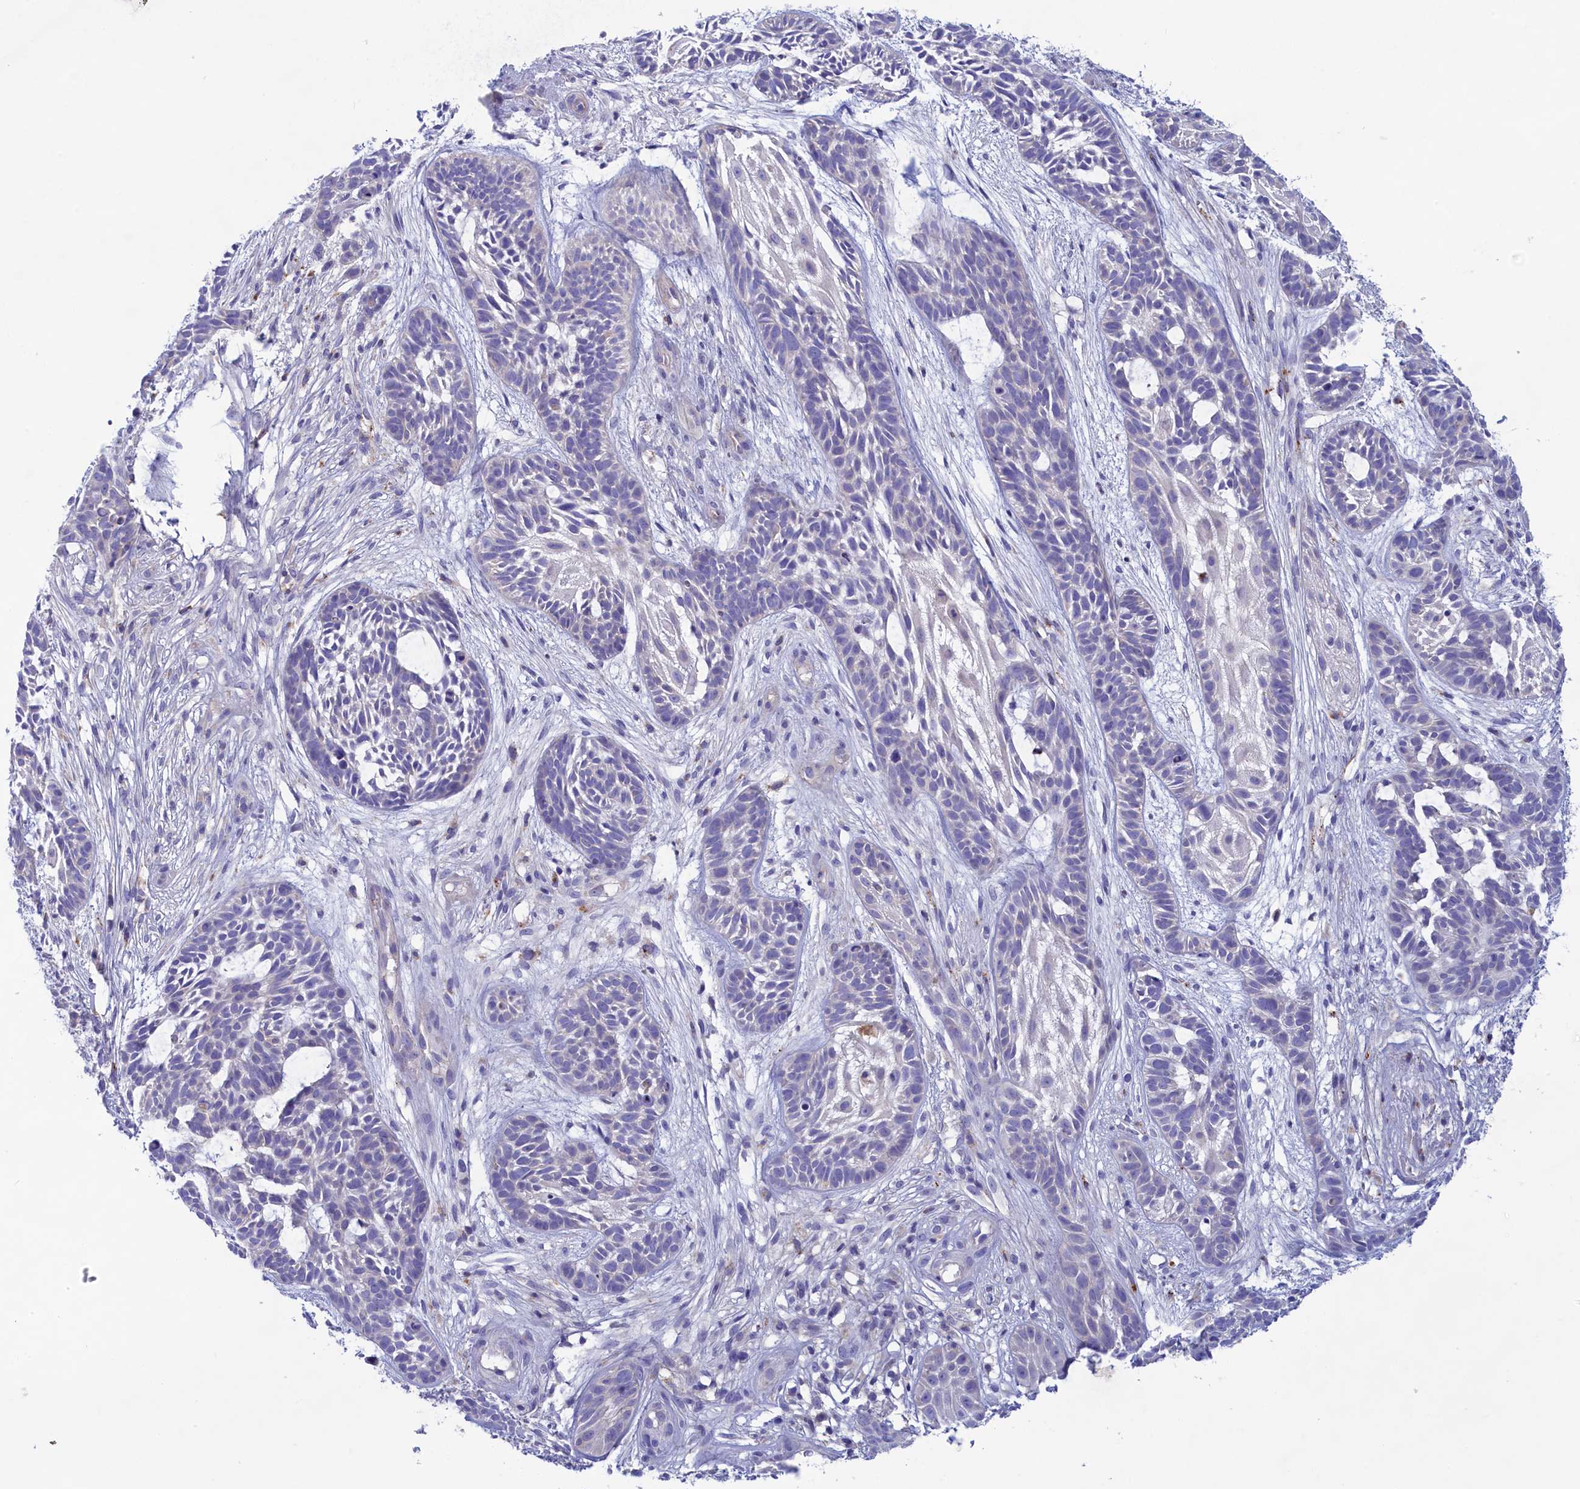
{"staining": {"intensity": "negative", "quantity": "none", "location": "none"}, "tissue": "skin cancer", "cell_type": "Tumor cells", "image_type": "cancer", "snomed": [{"axis": "morphology", "description": "Basal cell carcinoma"}, {"axis": "topography", "description": "Skin"}], "caption": "There is no significant positivity in tumor cells of skin cancer (basal cell carcinoma). The staining is performed using DAB brown chromogen with nuclei counter-stained in using hematoxylin.", "gene": "WDR6", "patient": {"sex": "male", "age": 89}}